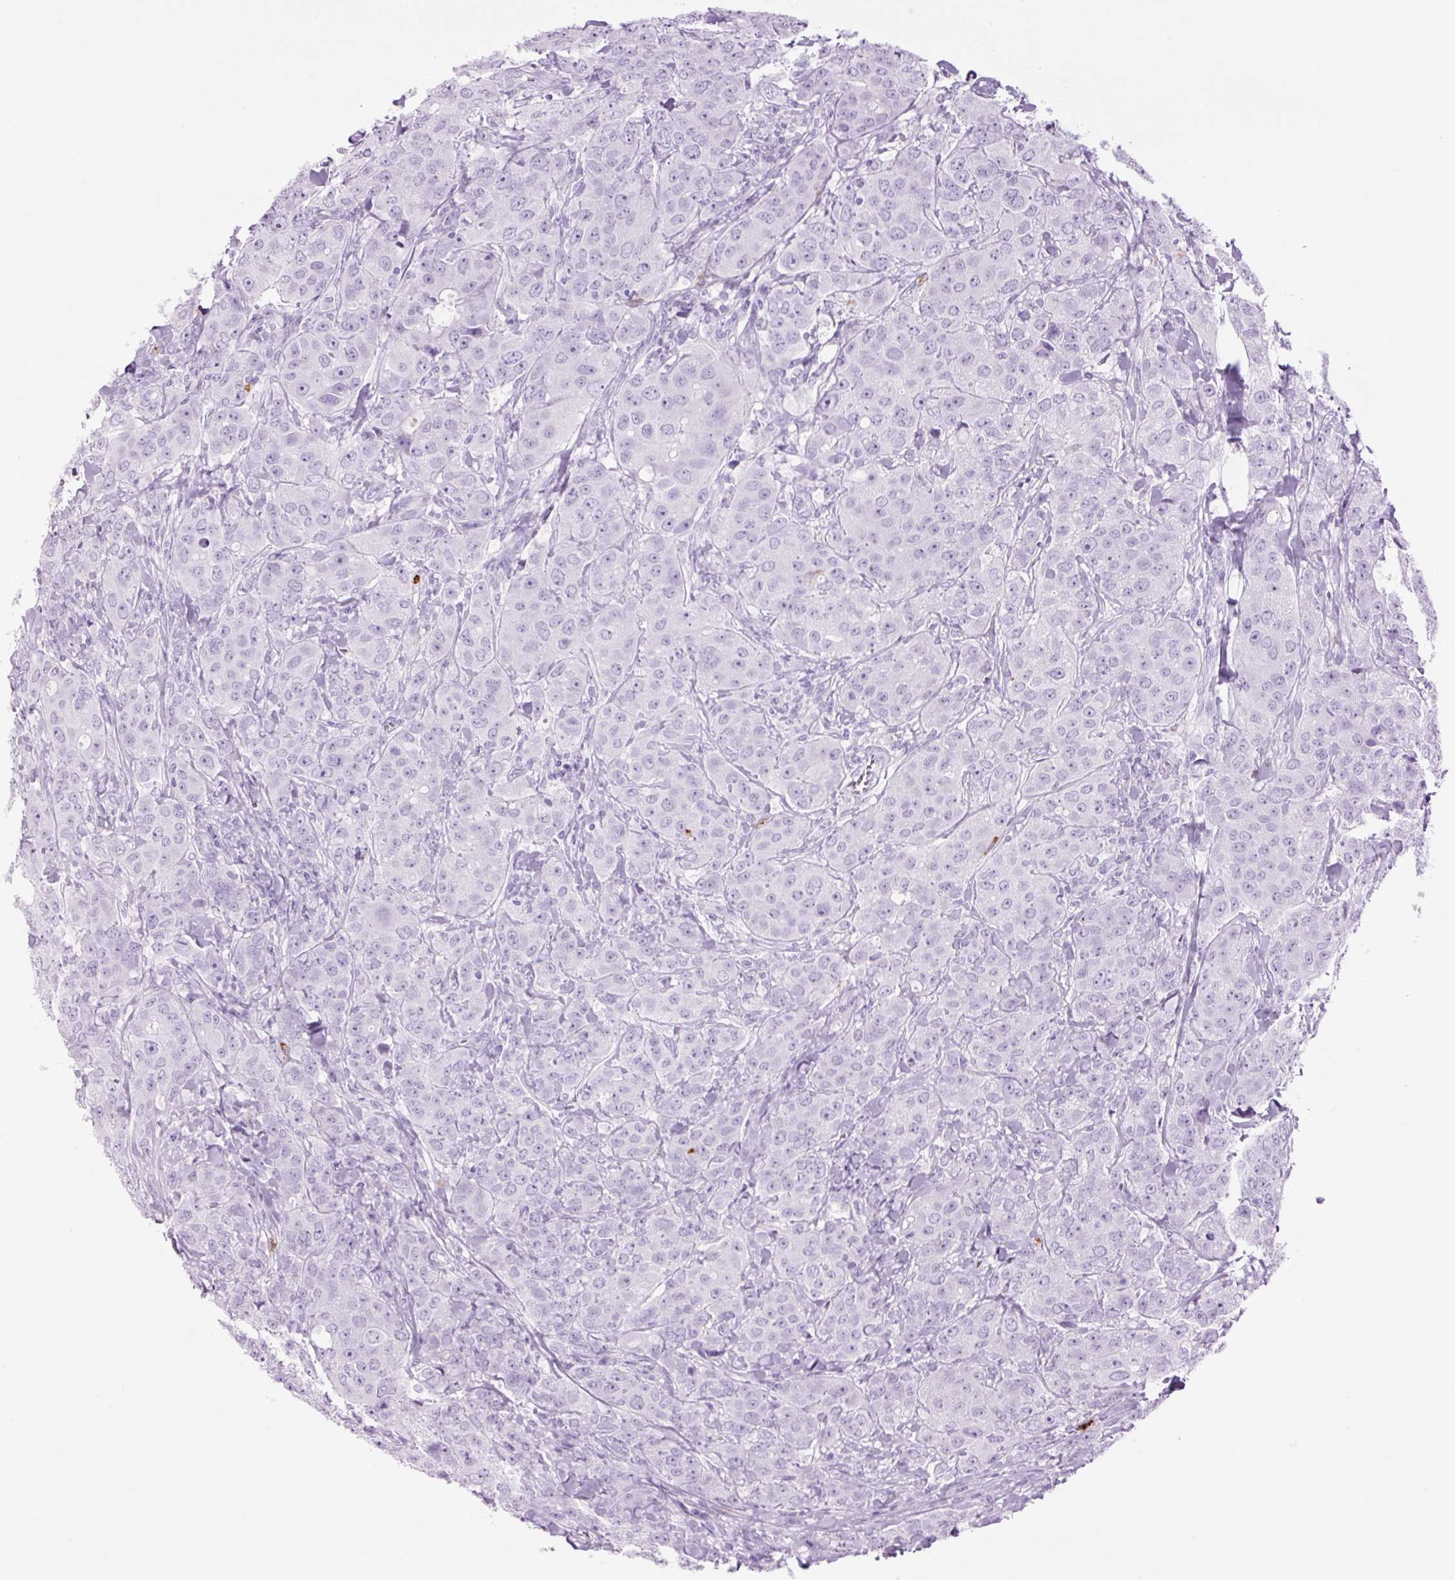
{"staining": {"intensity": "negative", "quantity": "none", "location": "none"}, "tissue": "breast cancer", "cell_type": "Tumor cells", "image_type": "cancer", "snomed": [{"axis": "morphology", "description": "Duct carcinoma"}, {"axis": "topography", "description": "Breast"}], "caption": "Immunohistochemistry (IHC) photomicrograph of human breast cancer (infiltrating ductal carcinoma) stained for a protein (brown), which demonstrates no staining in tumor cells.", "gene": "LYZ", "patient": {"sex": "female", "age": 43}}